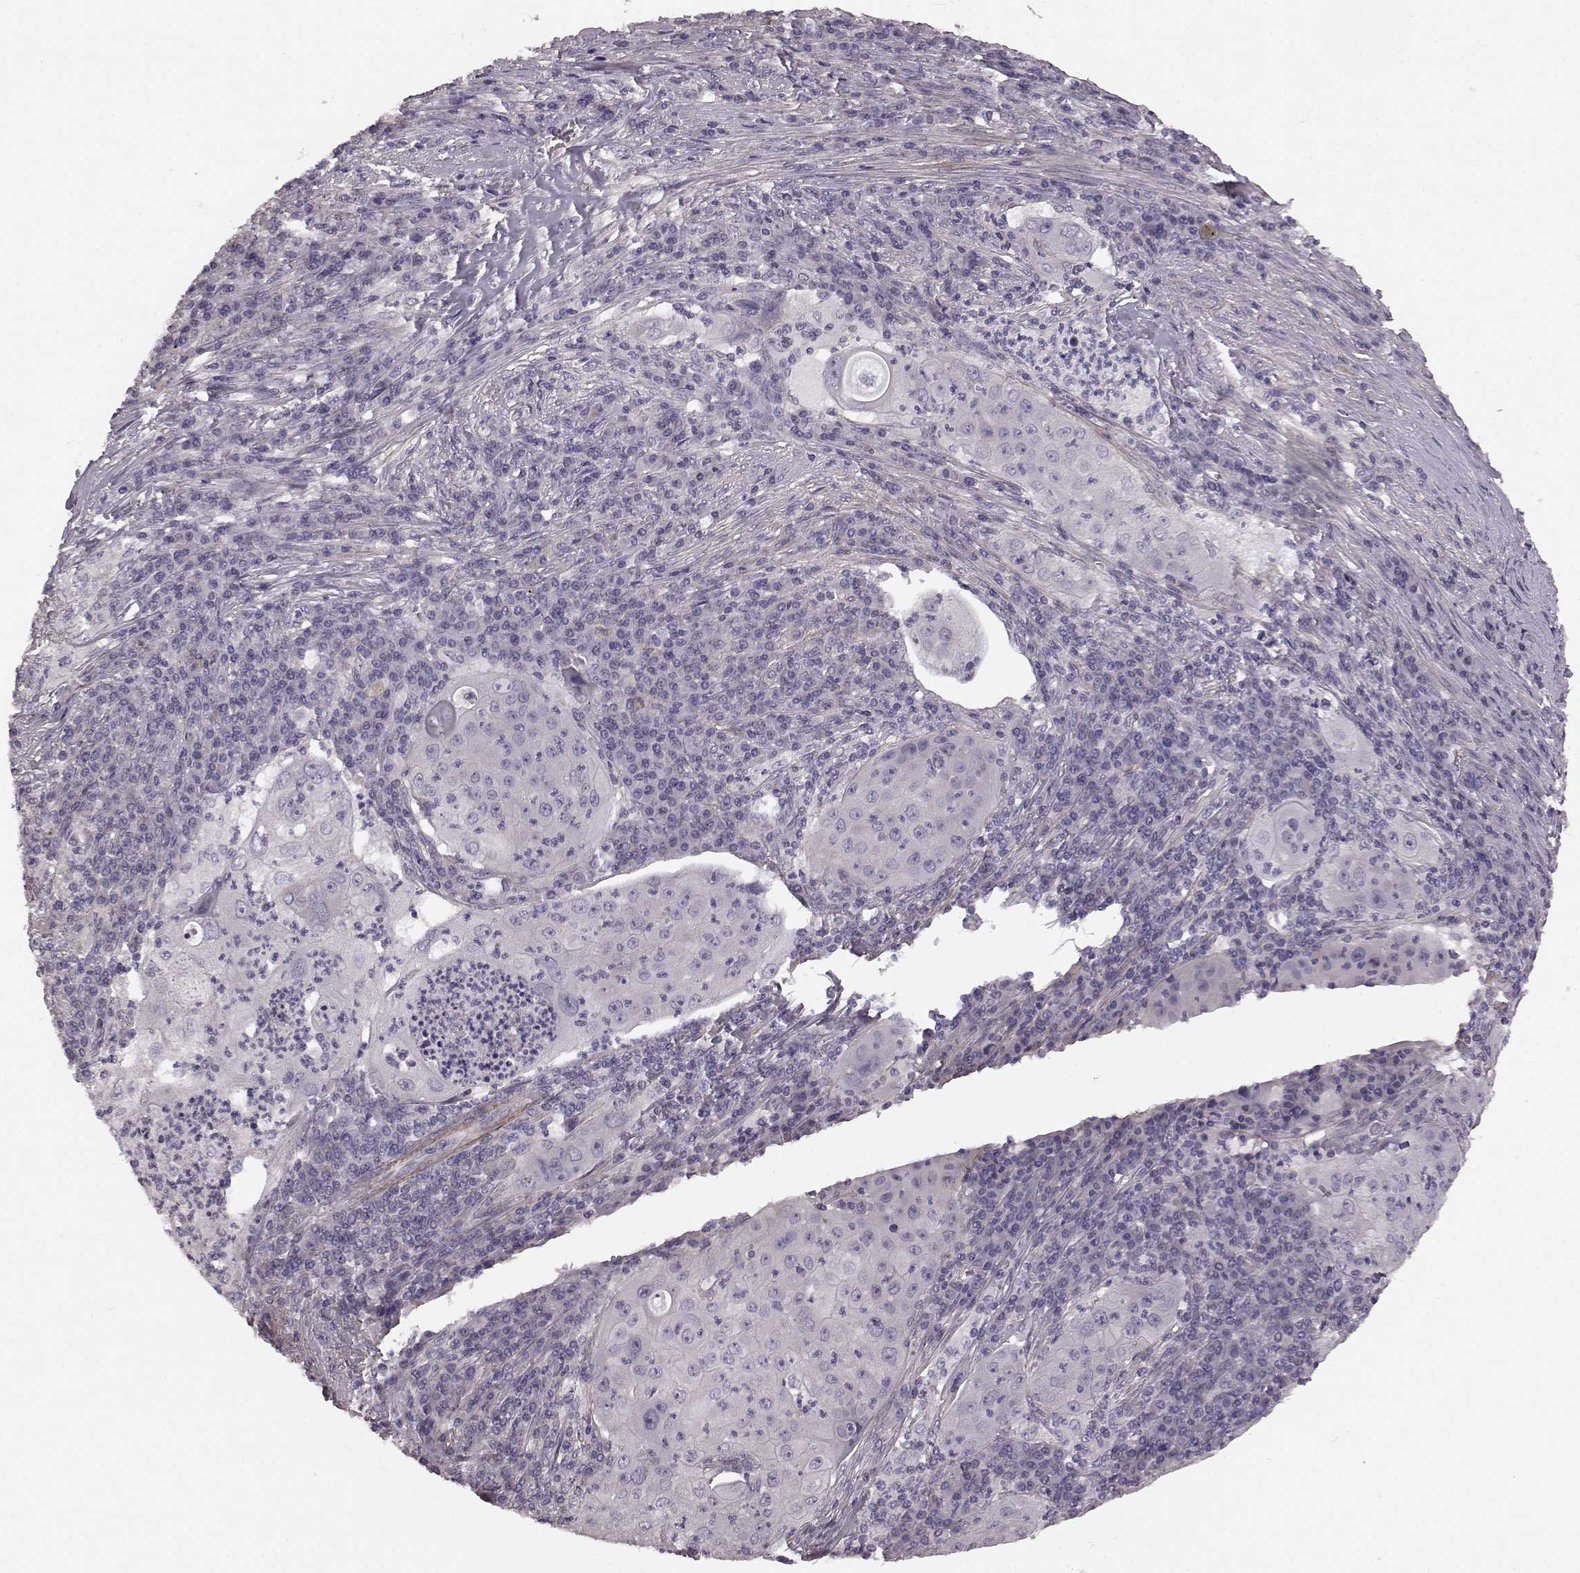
{"staining": {"intensity": "negative", "quantity": "none", "location": "none"}, "tissue": "lung cancer", "cell_type": "Tumor cells", "image_type": "cancer", "snomed": [{"axis": "morphology", "description": "Squamous cell carcinoma, NOS"}, {"axis": "topography", "description": "Lung"}], "caption": "Tumor cells show no significant protein staining in lung cancer (squamous cell carcinoma).", "gene": "GRK1", "patient": {"sex": "female", "age": 59}}